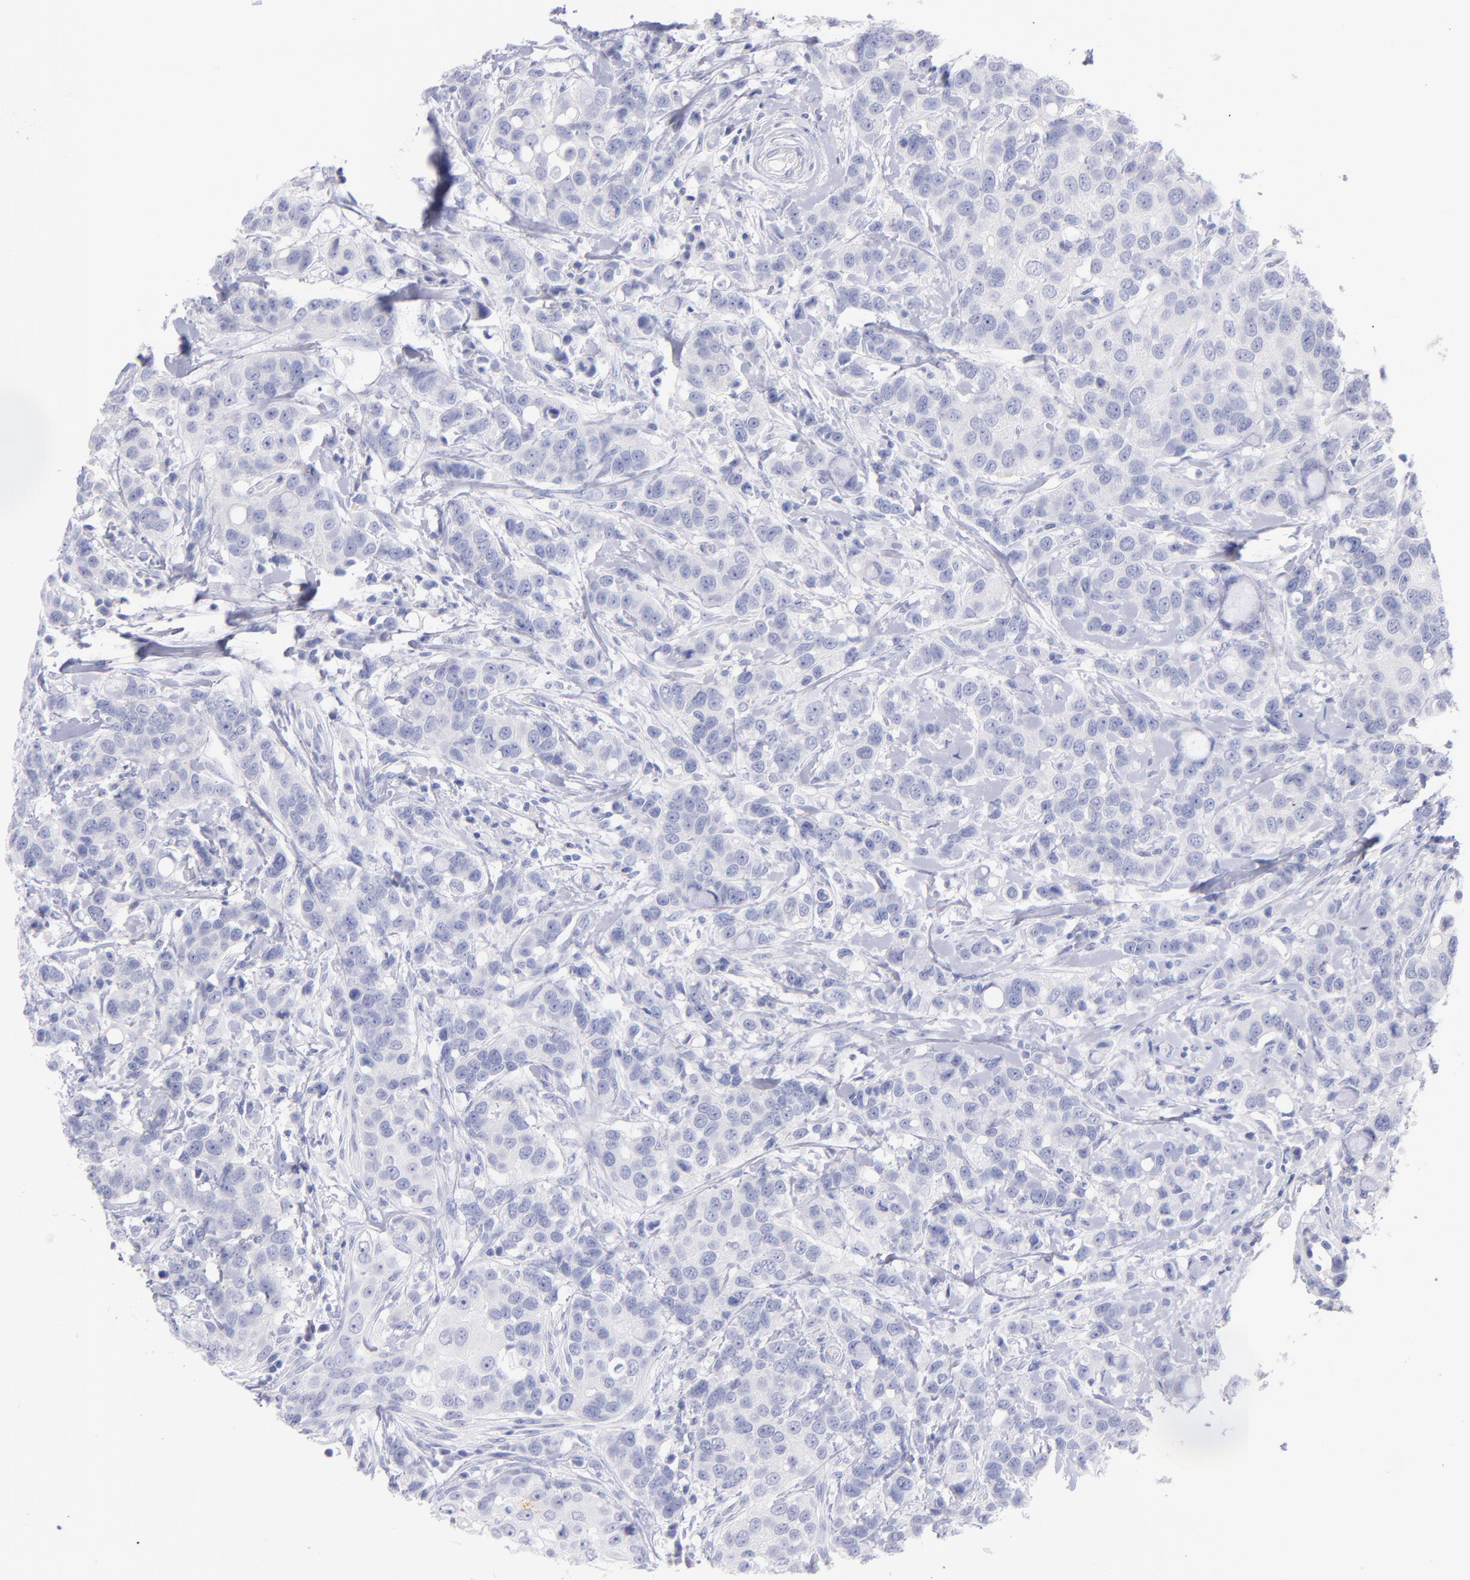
{"staining": {"intensity": "negative", "quantity": "none", "location": "none"}, "tissue": "breast cancer", "cell_type": "Tumor cells", "image_type": "cancer", "snomed": [{"axis": "morphology", "description": "Duct carcinoma"}, {"axis": "topography", "description": "Breast"}], "caption": "Tumor cells show no significant protein staining in invasive ductal carcinoma (breast).", "gene": "SCGN", "patient": {"sex": "female", "age": 27}}